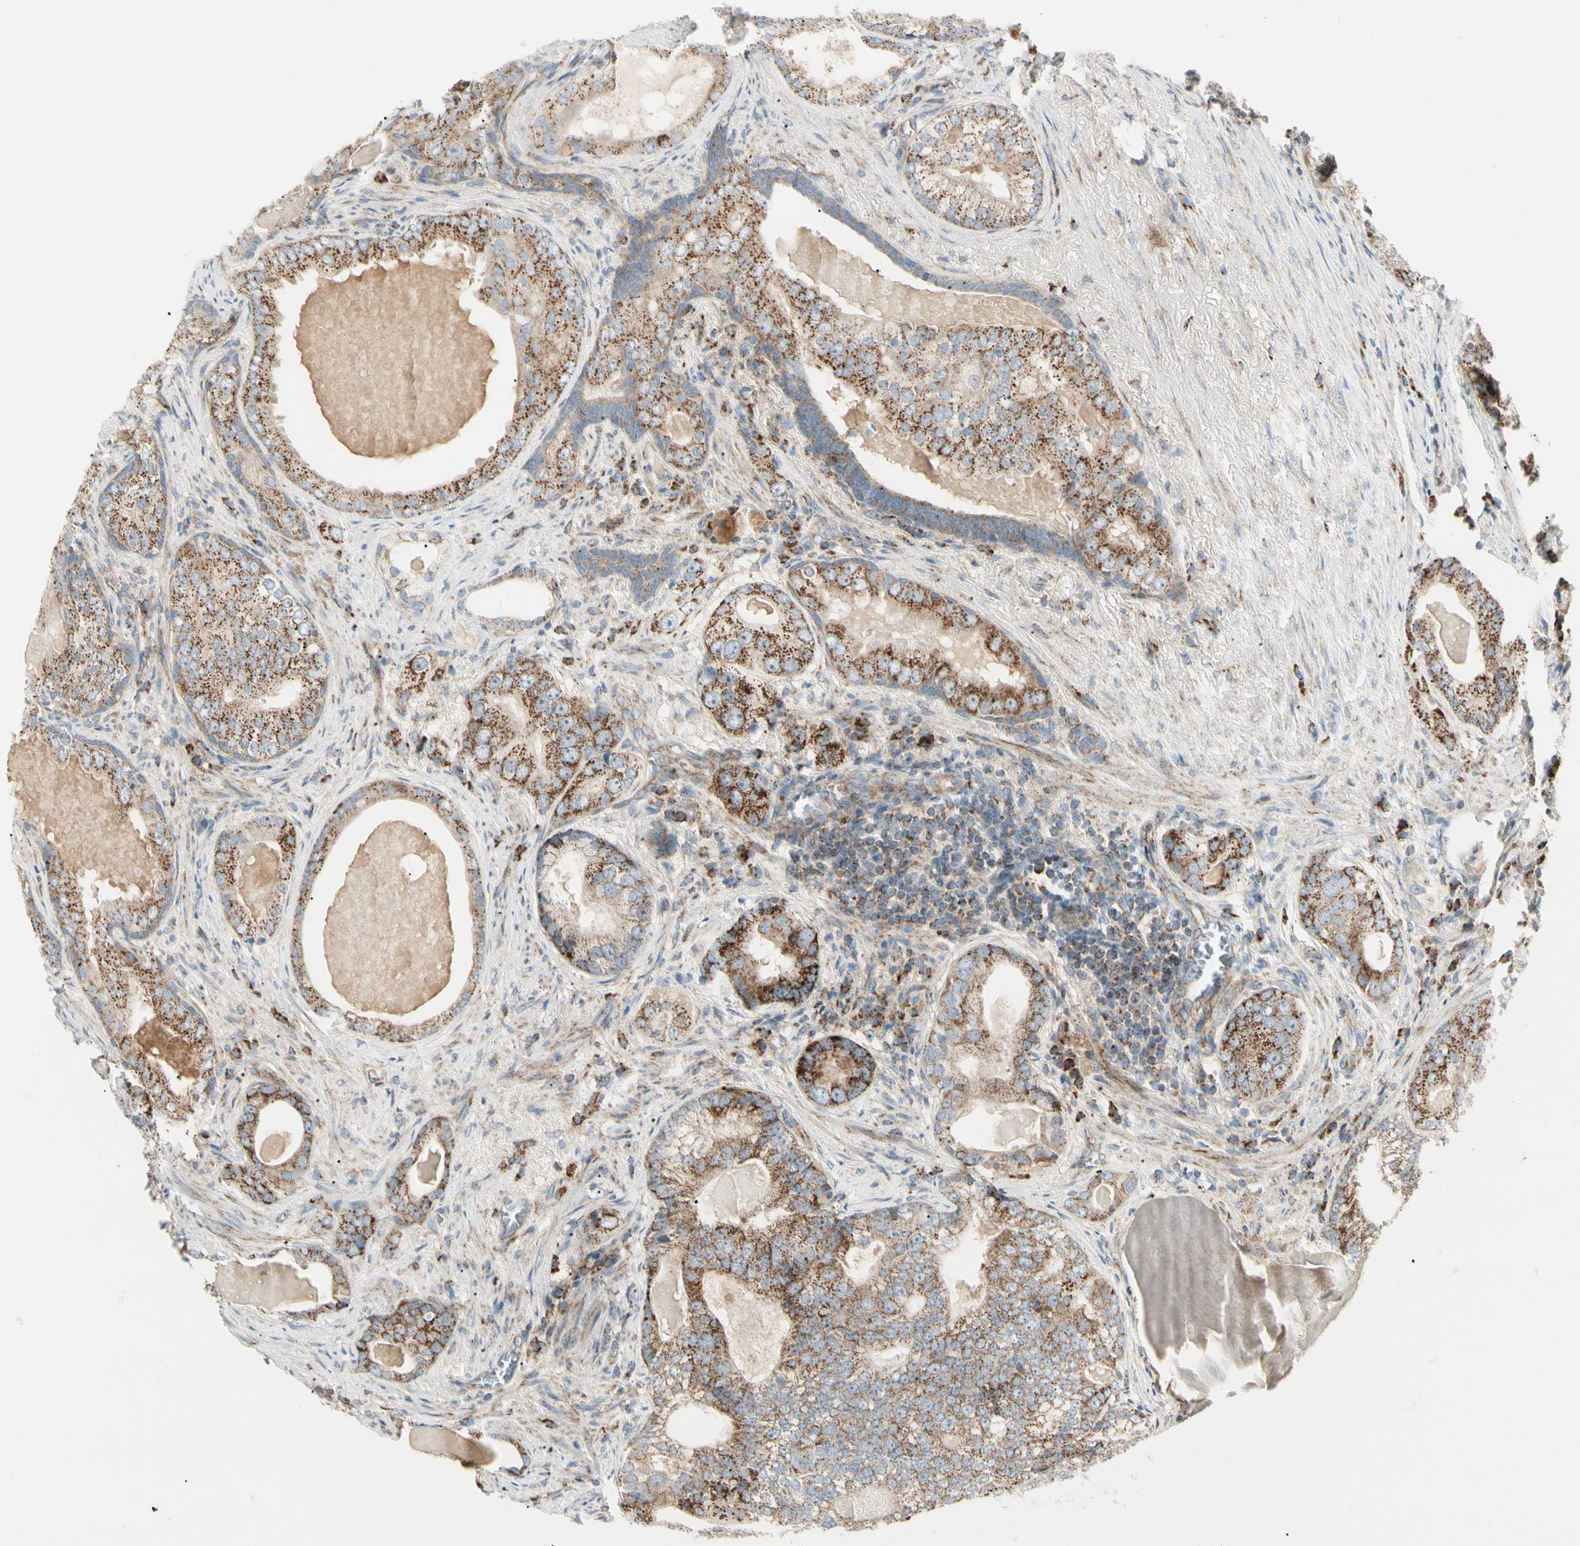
{"staining": {"intensity": "strong", "quantity": ">75%", "location": "cytoplasmic/membranous"}, "tissue": "prostate cancer", "cell_type": "Tumor cells", "image_type": "cancer", "snomed": [{"axis": "morphology", "description": "Adenocarcinoma, High grade"}, {"axis": "topography", "description": "Prostate"}], "caption": "Brown immunohistochemical staining in prostate cancer shows strong cytoplasmic/membranous staining in approximately >75% of tumor cells.", "gene": "TBC1D10A", "patient": {"sex": "male", "age": 66}}